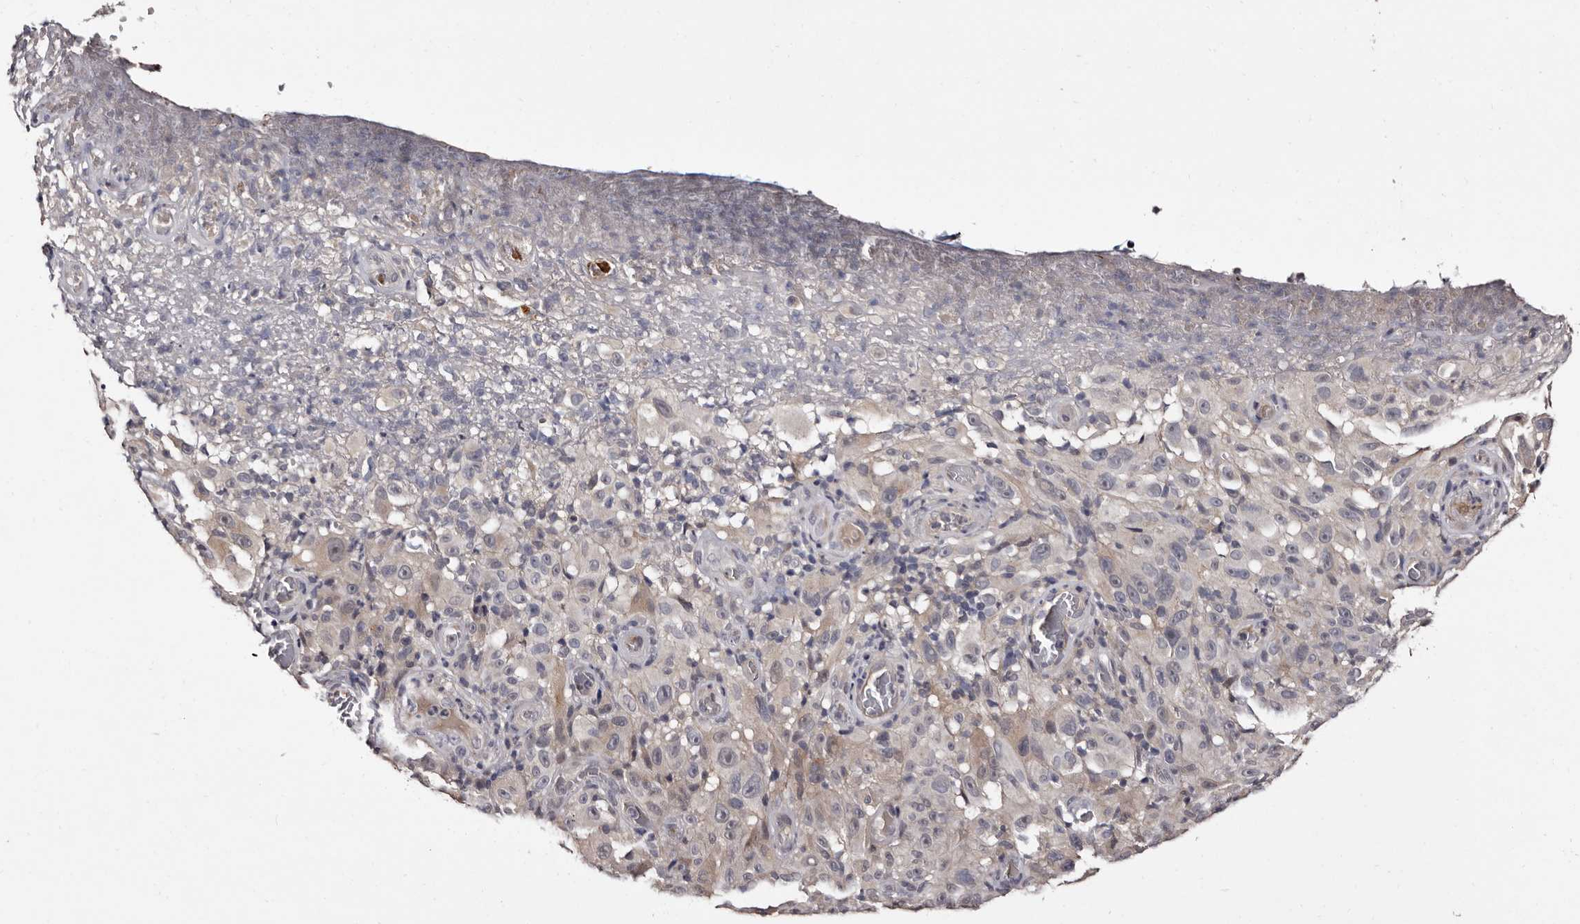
{"staining": {"intensity": "negative", "quantity": "none", "location": "none"}, "tissue": "melanoma", "cell_type": "Tumor cells", "image_type": "cancer", "snomed": [{"axis": "morphology", "description": "Malignant melanoma, NOS"}, {"axis": "topography", "description": "Skin"}], "caption": "A high-resolution histopathology image shows immunohistochemistry (IHC) staining of malignant melanoma, which shows no significant positivity in tumor cells.", "gene": "LANCL2", "patient": {"sex": "female", "age": 82}}